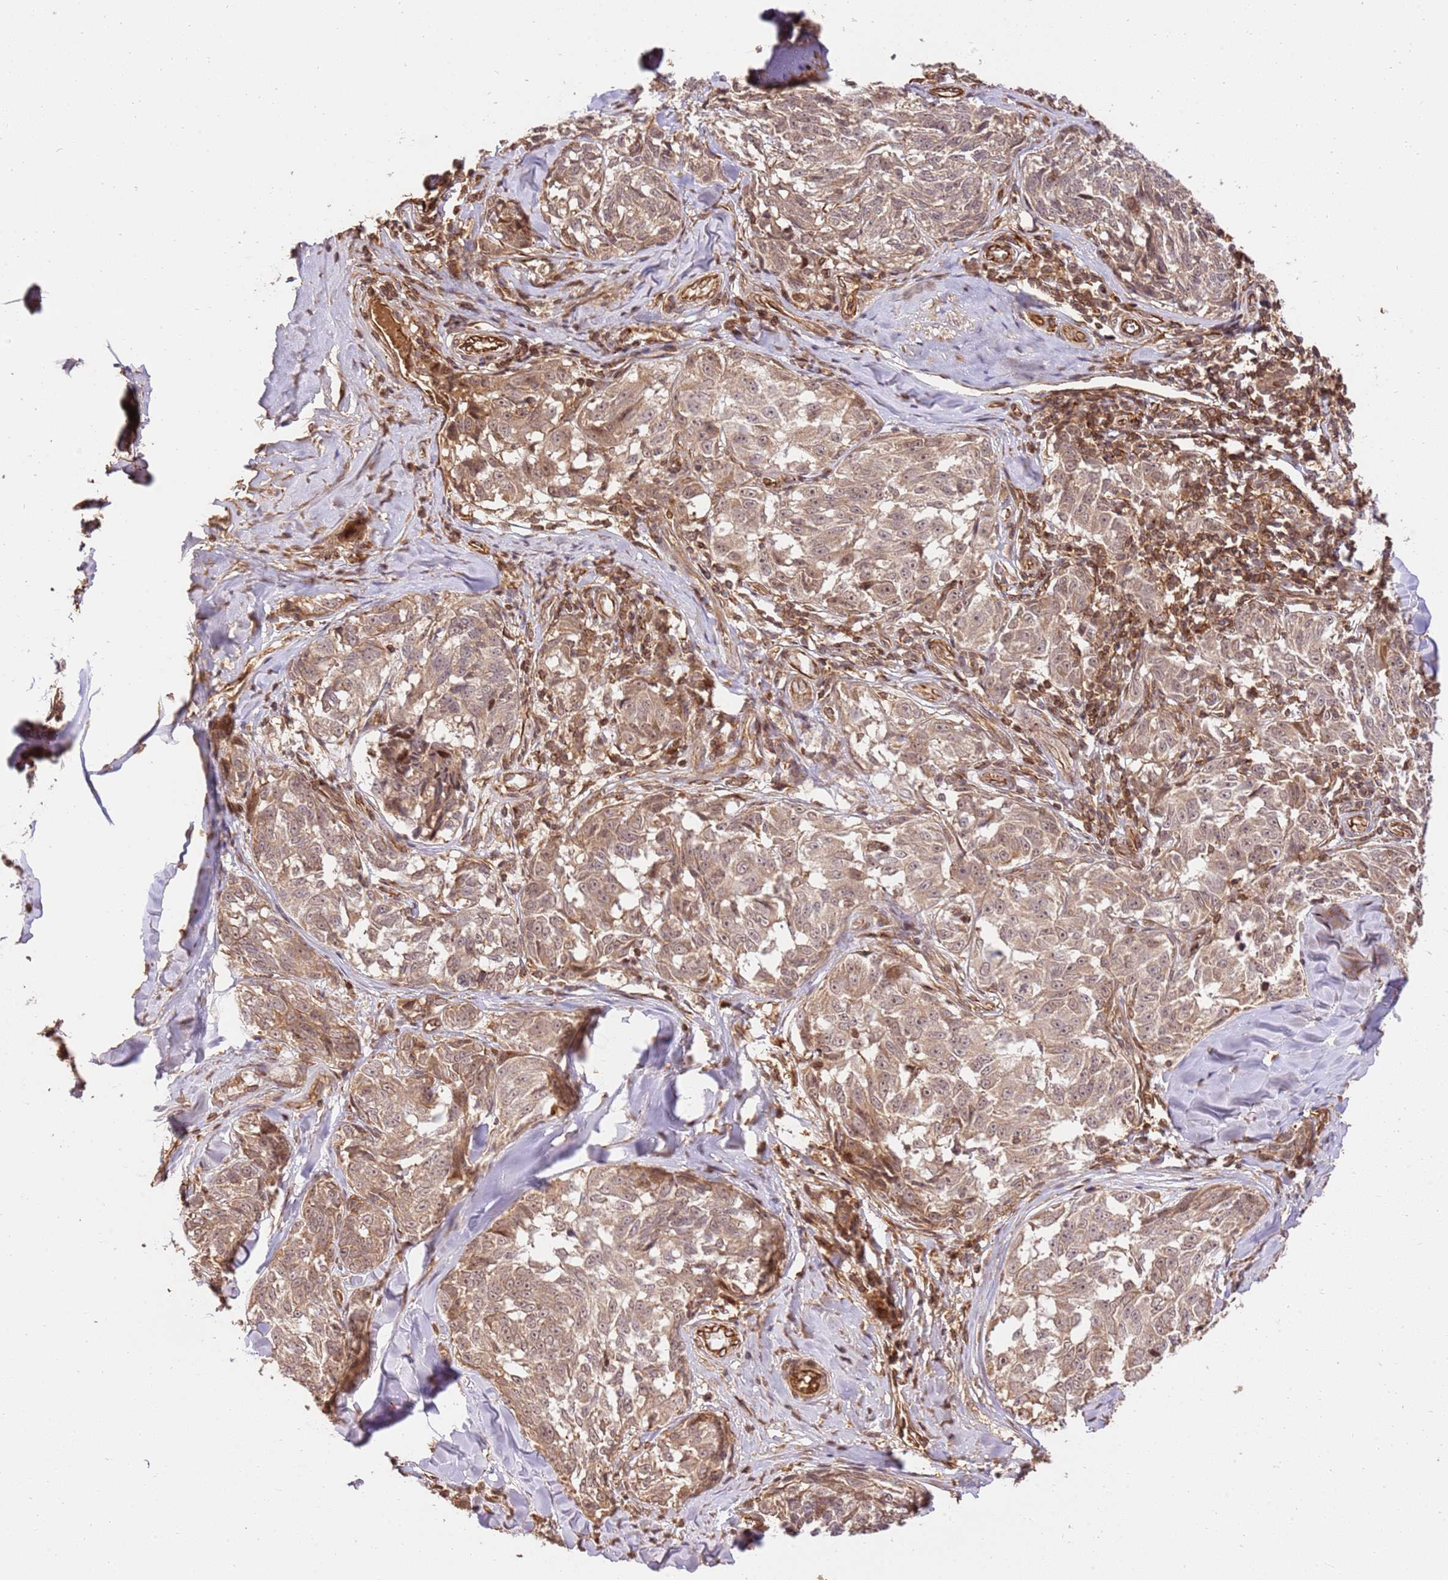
{"staining": {"intensity": "weak", "quantity": ">75%", "location": "cytoplasmic/membranous"}, "tissue": "melanoma", "cell_type": "Tumor cells", "image_type": "cancer", "snomed": [{"axis": "morphology", "description": "Normal tissue, NOS"}, {"axis": "morphology", "description": "Malignant melanoma, NOS"}, {"axis": "topography", "description": "Skin"}], "caption": "Melanoma stained for a protein demonstrates weak cytoplasmic/membranous positivity in tumor cells.", "gene": "KATNAL2", "patient": {"sex": "female", "age": 64}}